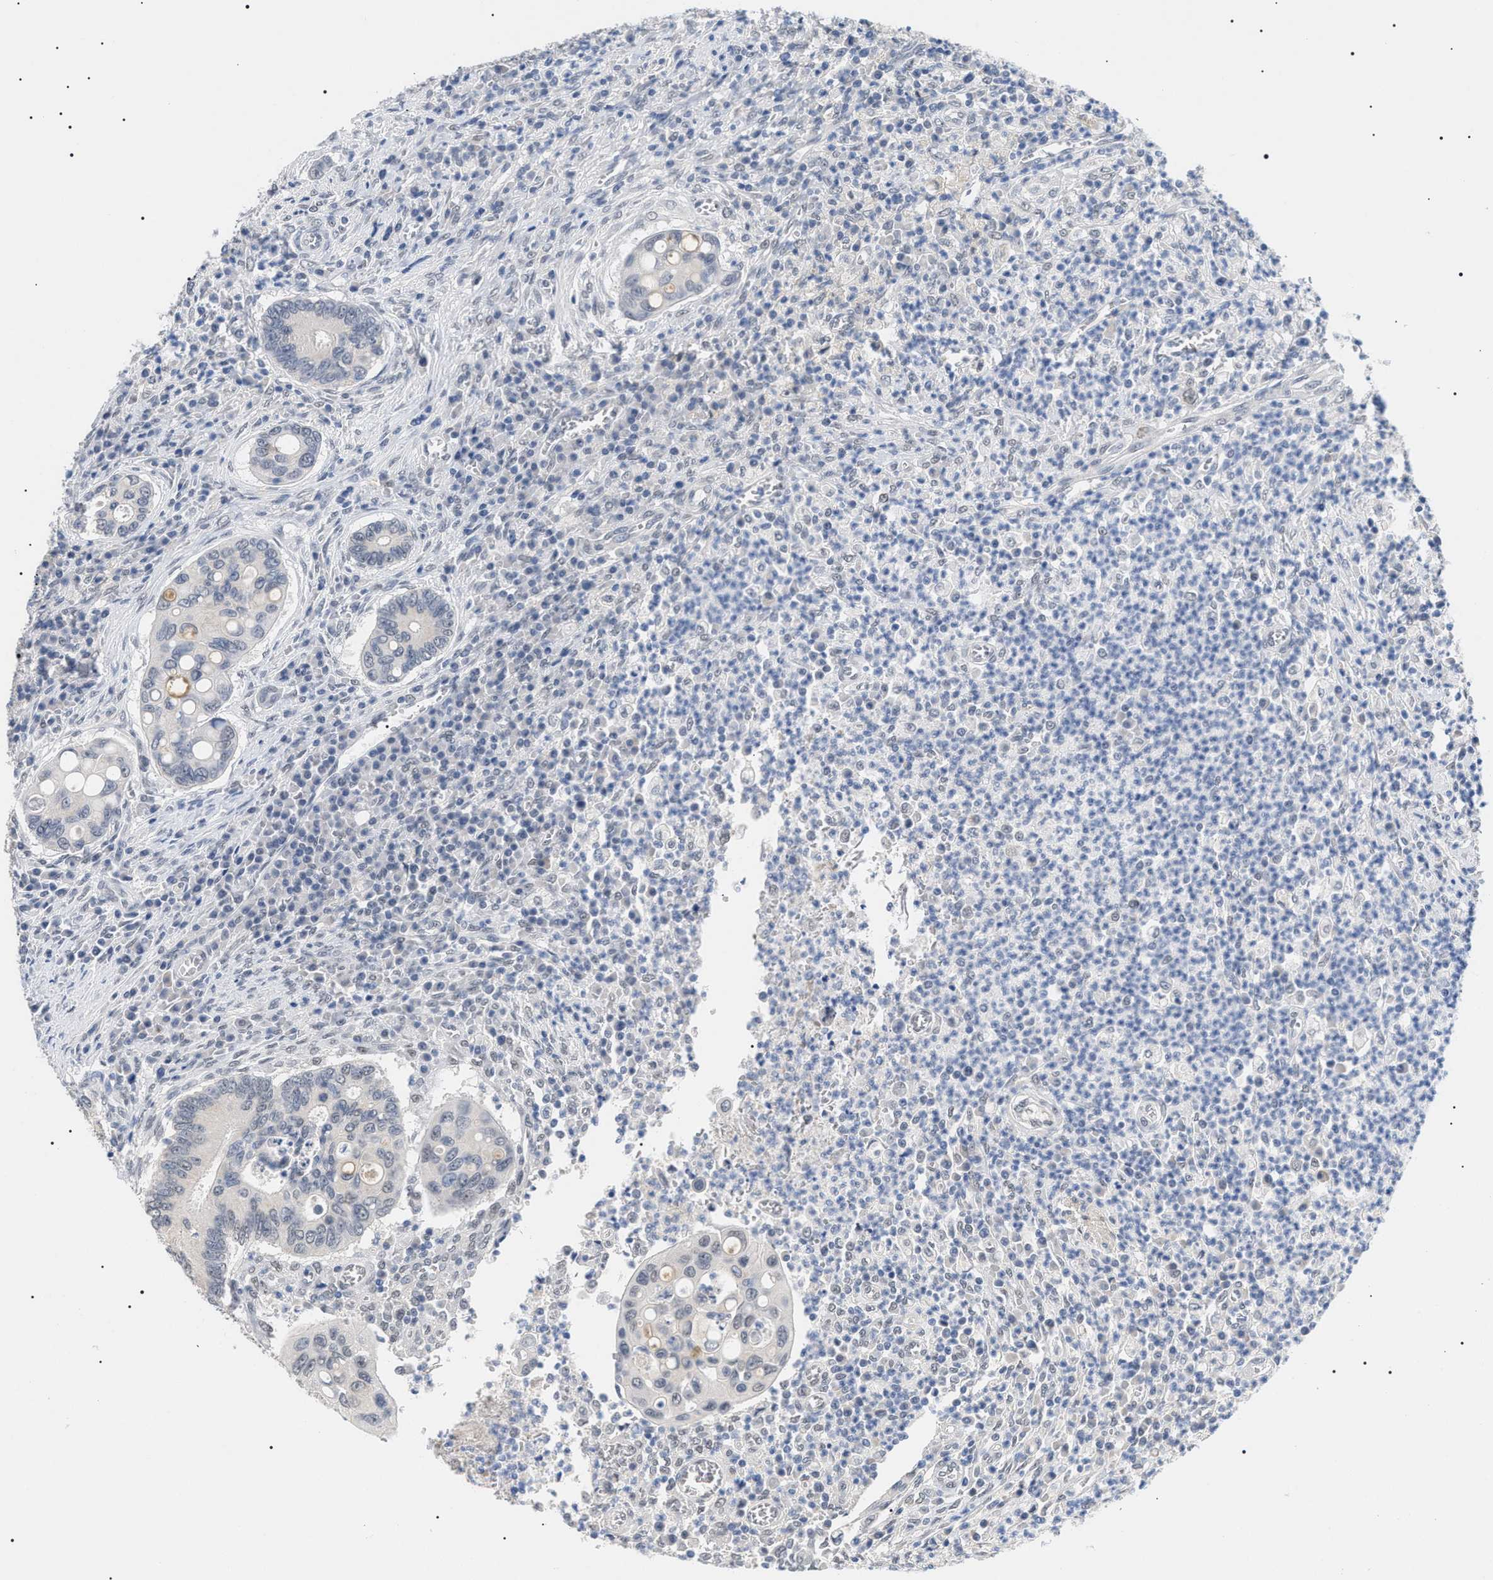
{"staining": {"intensity": "negative", "quantity": "none", "location": "none"}, "tissue": "colorectal cancer", "cell_type": "Tumor cells", "image_type": "cancer", "snomed": [{"axis": "morphology", "description": "Inflammation, NOS"}, {"axis": "morphology", "description": "Adenocarcinoma, NOS"}, {"axis": "topography", "description": "Colon"}], "caption": "Colorectal adenocarcinoma was stained to show a protein in brown. There is no significant expression in tumor cells.", "gene": "PRRT2", "patient": {"sex": "male", "age": 72}}